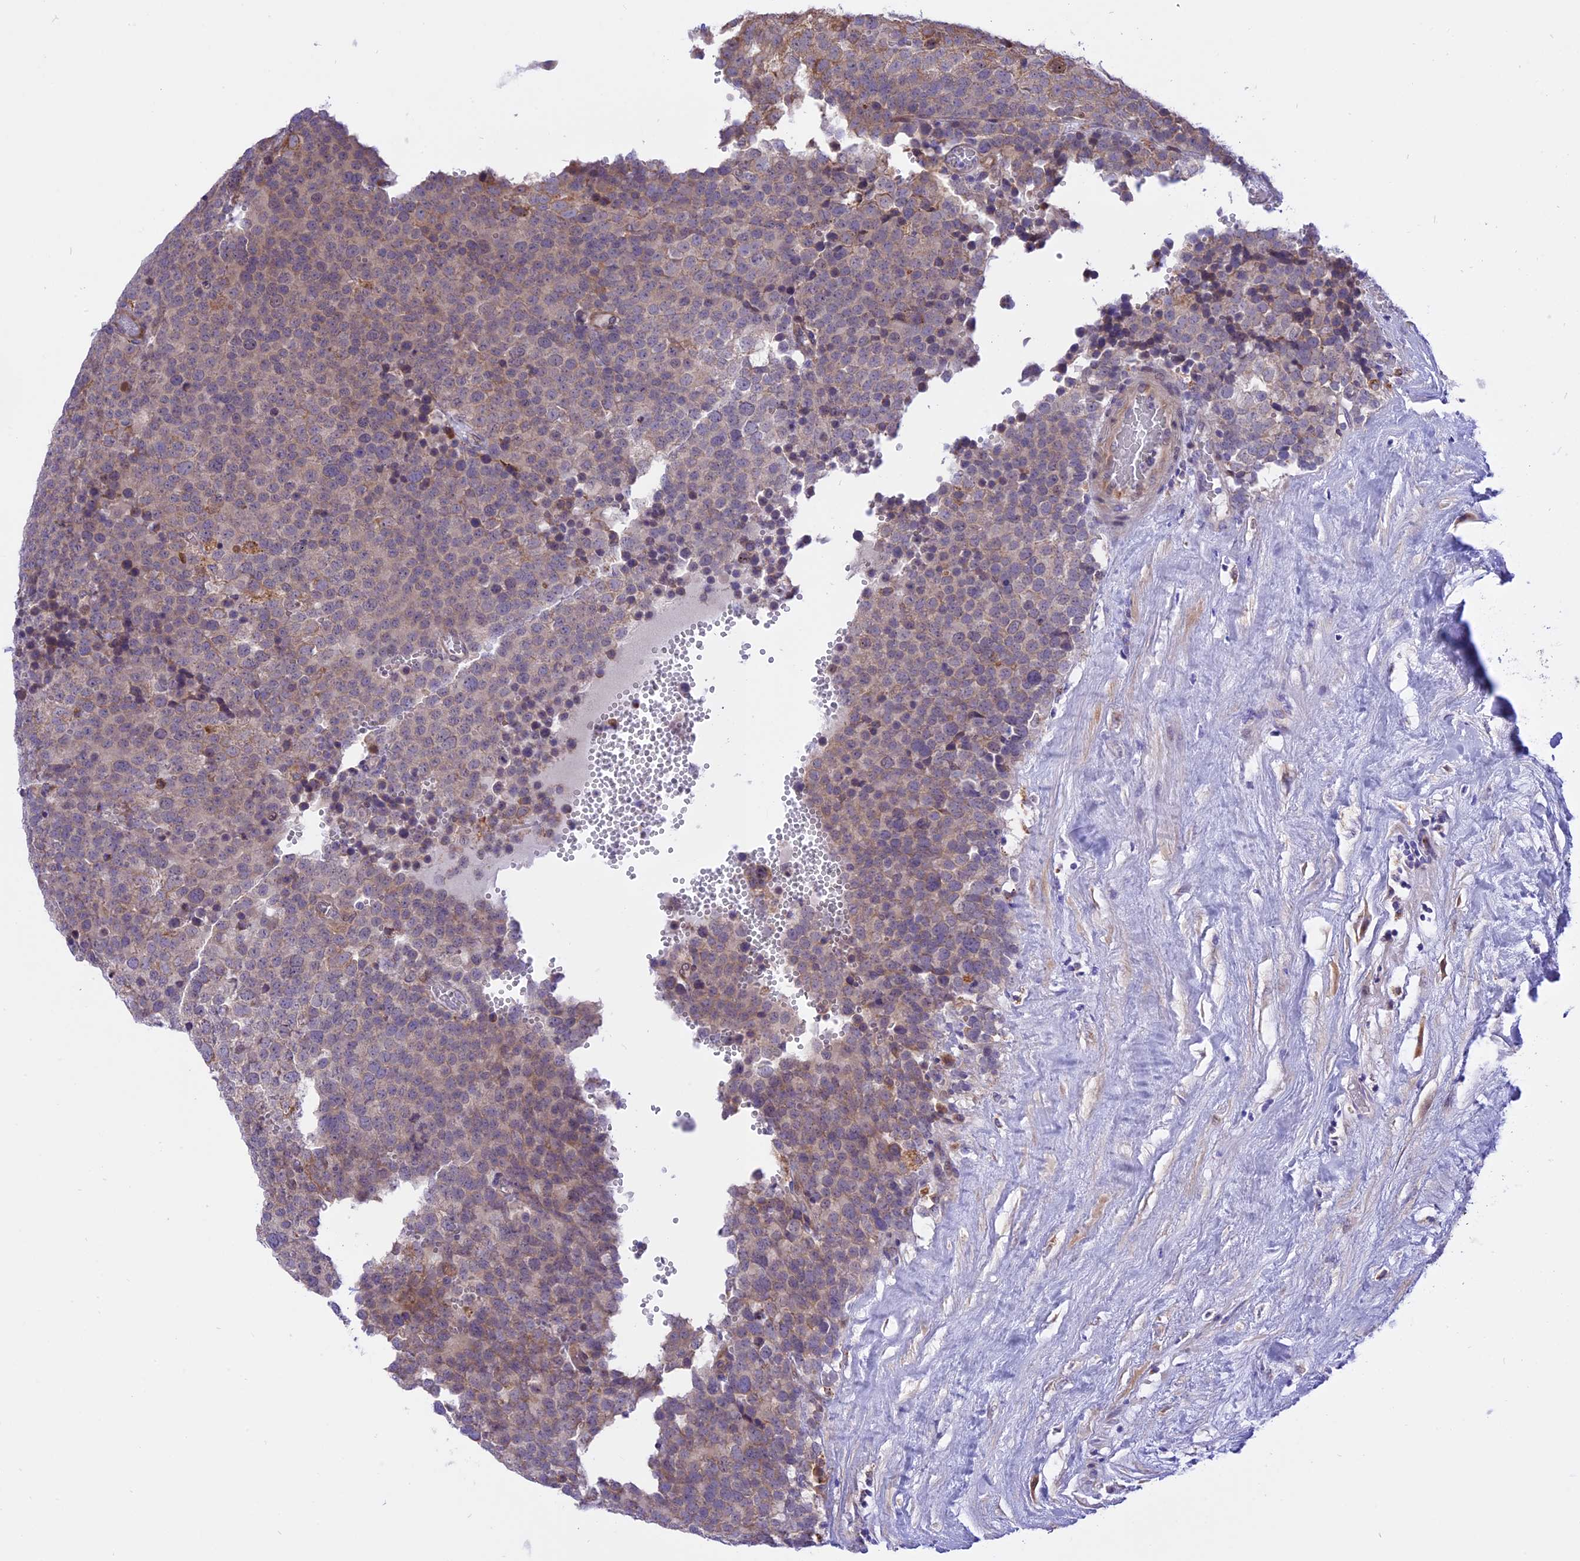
{"staining": {"intensity": "weak", "quantity": "25%-75%", "location": "cytoplasmic/membranous"}, "tissue": "testis cancer", "cell_type": "Tumor cells", "image_type": "cancer", "snomed": [{"axis": "morphology", "description": "Seminoma, NOS"}, {"axis": "topography", "description": "Testis"}], "caption": "This image reveals testis cancer (seminoma) stained with immunohistochemistry (IHC) to label a protein in brown. The cytoplasmic/membranous of tumor cells show weak positivity for the protein. Nuclei are counter-stained blue.", "gene": "ARMCX6", "patient": {"sex": "male", "age": 71}}